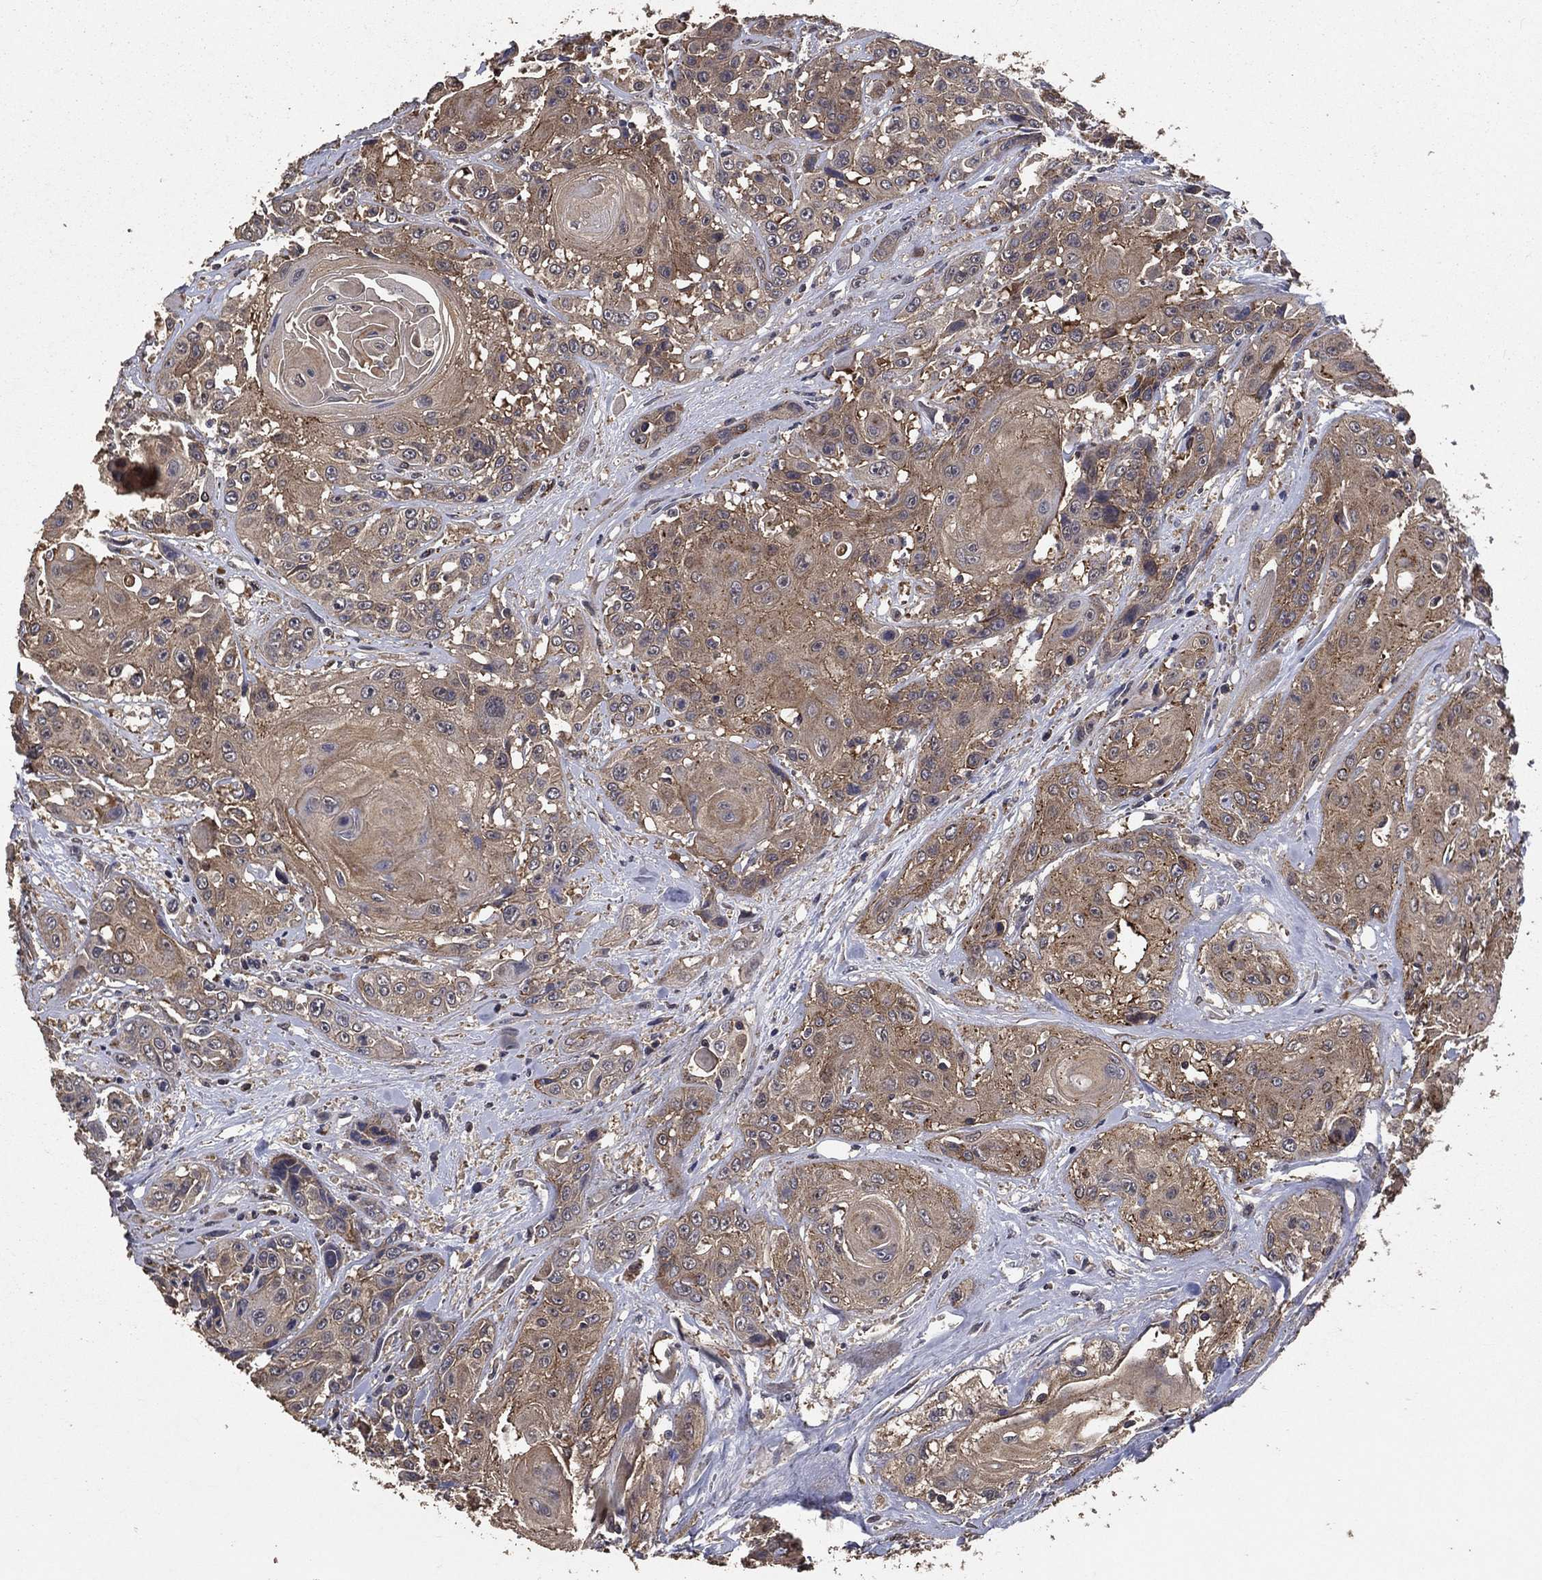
{"staining": {"intensity": "moderate", "quantity": ">75%", "location": "cytoplasmic/membranous"}, "tissue": "head and neck cancer", "cell_type": "Tumor cells", "image_type": "cancer", "snomed": [{"axis": "morphology", "description": "Squamous cell carcinoma, NOS"}, {"axis": "topography", "description": "Head-Neck"}], "caption": "Immunohistochemistry (DAB) staining of head and neck squamous cell carcinoma shows moderate cytoplasmic/membranous protein staining in about >75% of tumor cells.", "gene": "PCNT", "patient": {"sex": "female", "age": 59}}